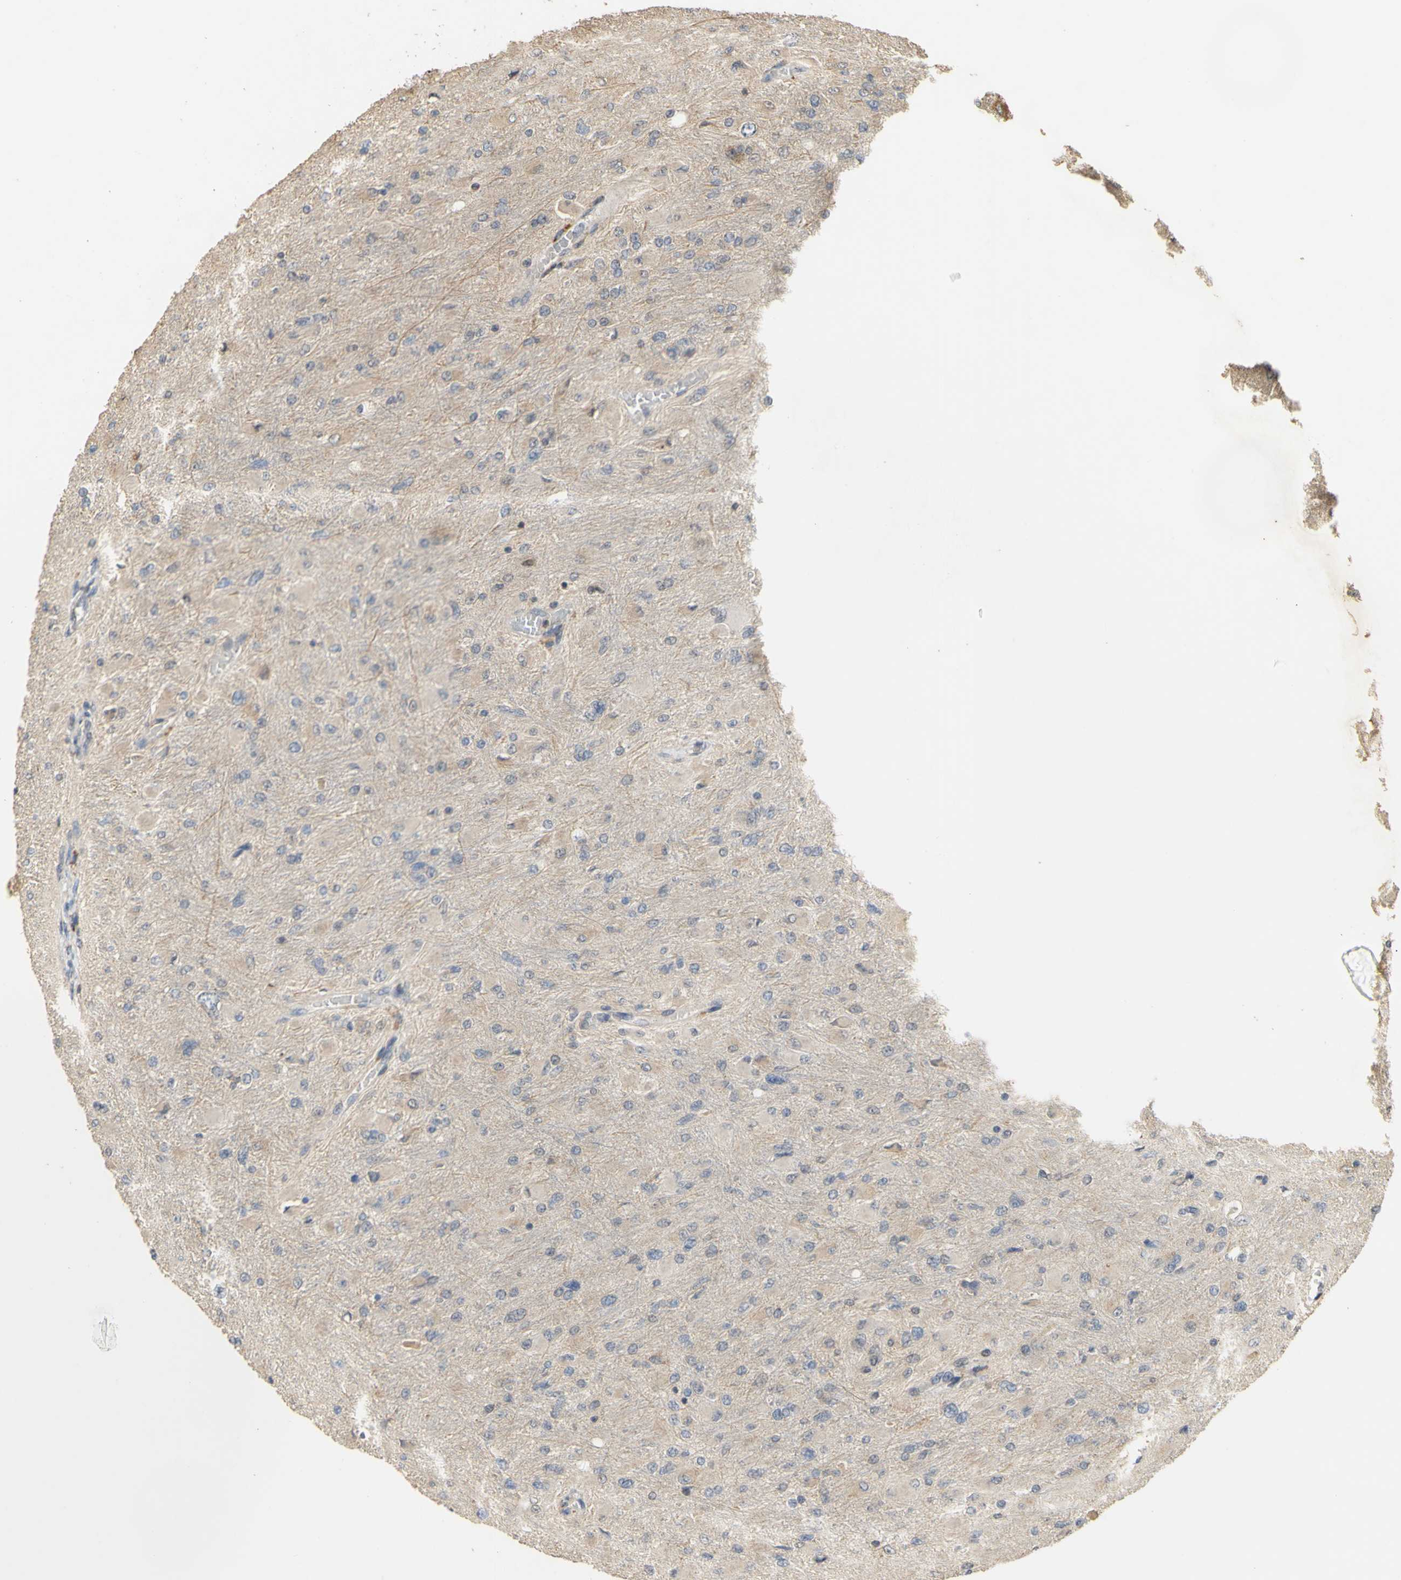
{"staining": {"intensity": "negative", "quantity": "none", "location": "none"}, "tissue": "glioma", "cell_type": "Tumor cells", "image_type": "cancer", "snomed": [{"axis": "morphology", "description": "Glioma, malignant, High grade"}, {"axis": "topography", "description": "Cerebral cortex"}], "caption": "An immunohistochemistry (IHC) micrograph of malignant high-grade glioma is shown. There is no staining in tumor cells of malignant high-grade glioma.", "gene": "GTF2E2", "patient": {"sex": "female", "age": 36}}